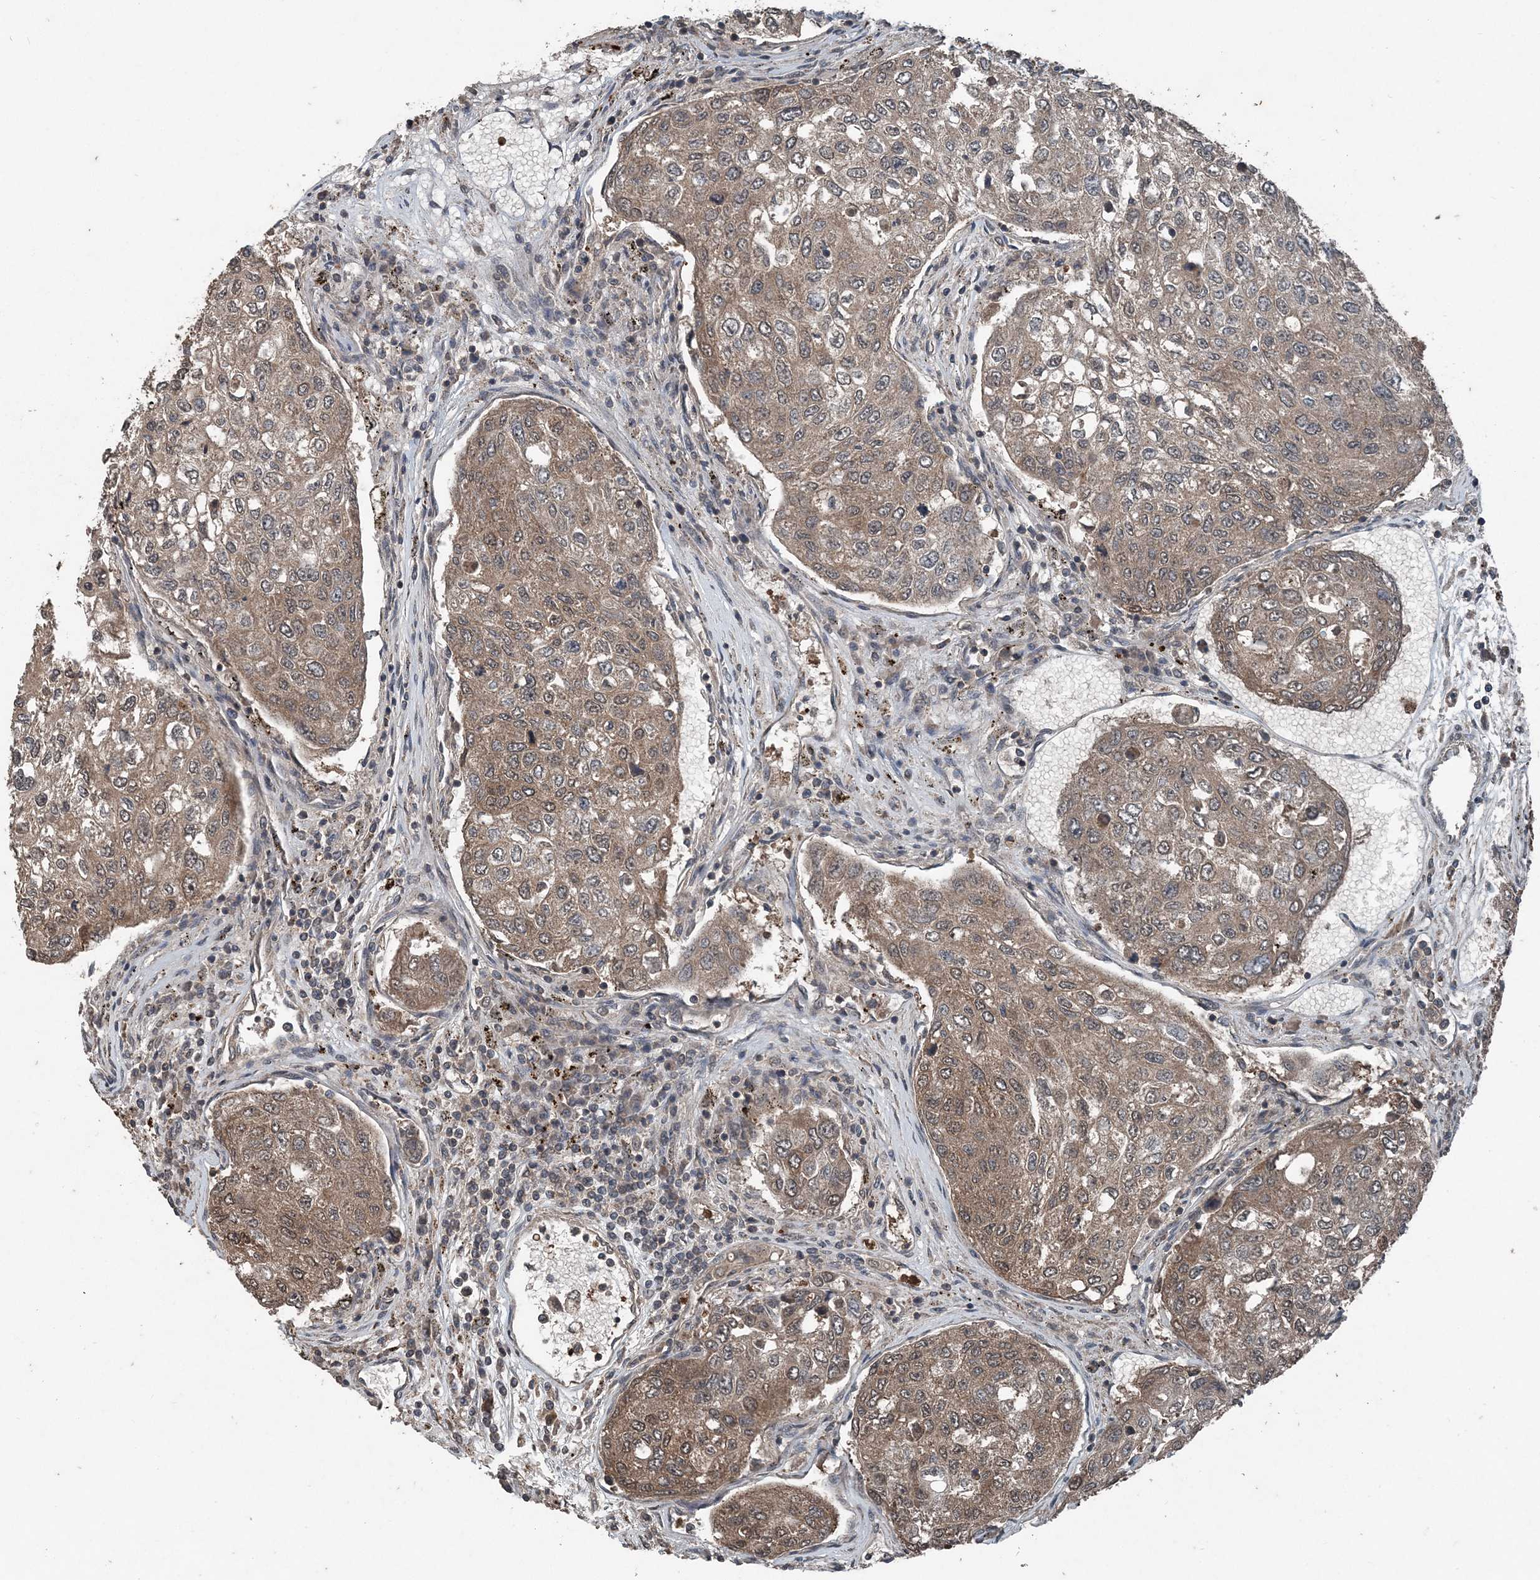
{"staining": {"intensity": "moderate", "quantity": ">75%", "location": "cytoplasmic/membranous"}, "tissue": "urothelial cancer", "cell_type": "Tumor cells", "image_type": "cancer", "snomed": [{"axis": "morphology", "description": "Urothelial carcinoma, High grade"}, {"axis": "topography", "description": "Lymph node"}, {"axis": "topography", "description": "Urinary bladder"}], "caption": "Tumor cells show moderate cytoplasmic/membranous staining in approximately >75% of cells in urothelial carcinoma (high-grade). Using DAB (brown) and hematoxylin (blue) stains, captured at high magnification using brightfield microscopy.", "gene": "CFL1", "patient": {"sex": "male", "age": 51}}